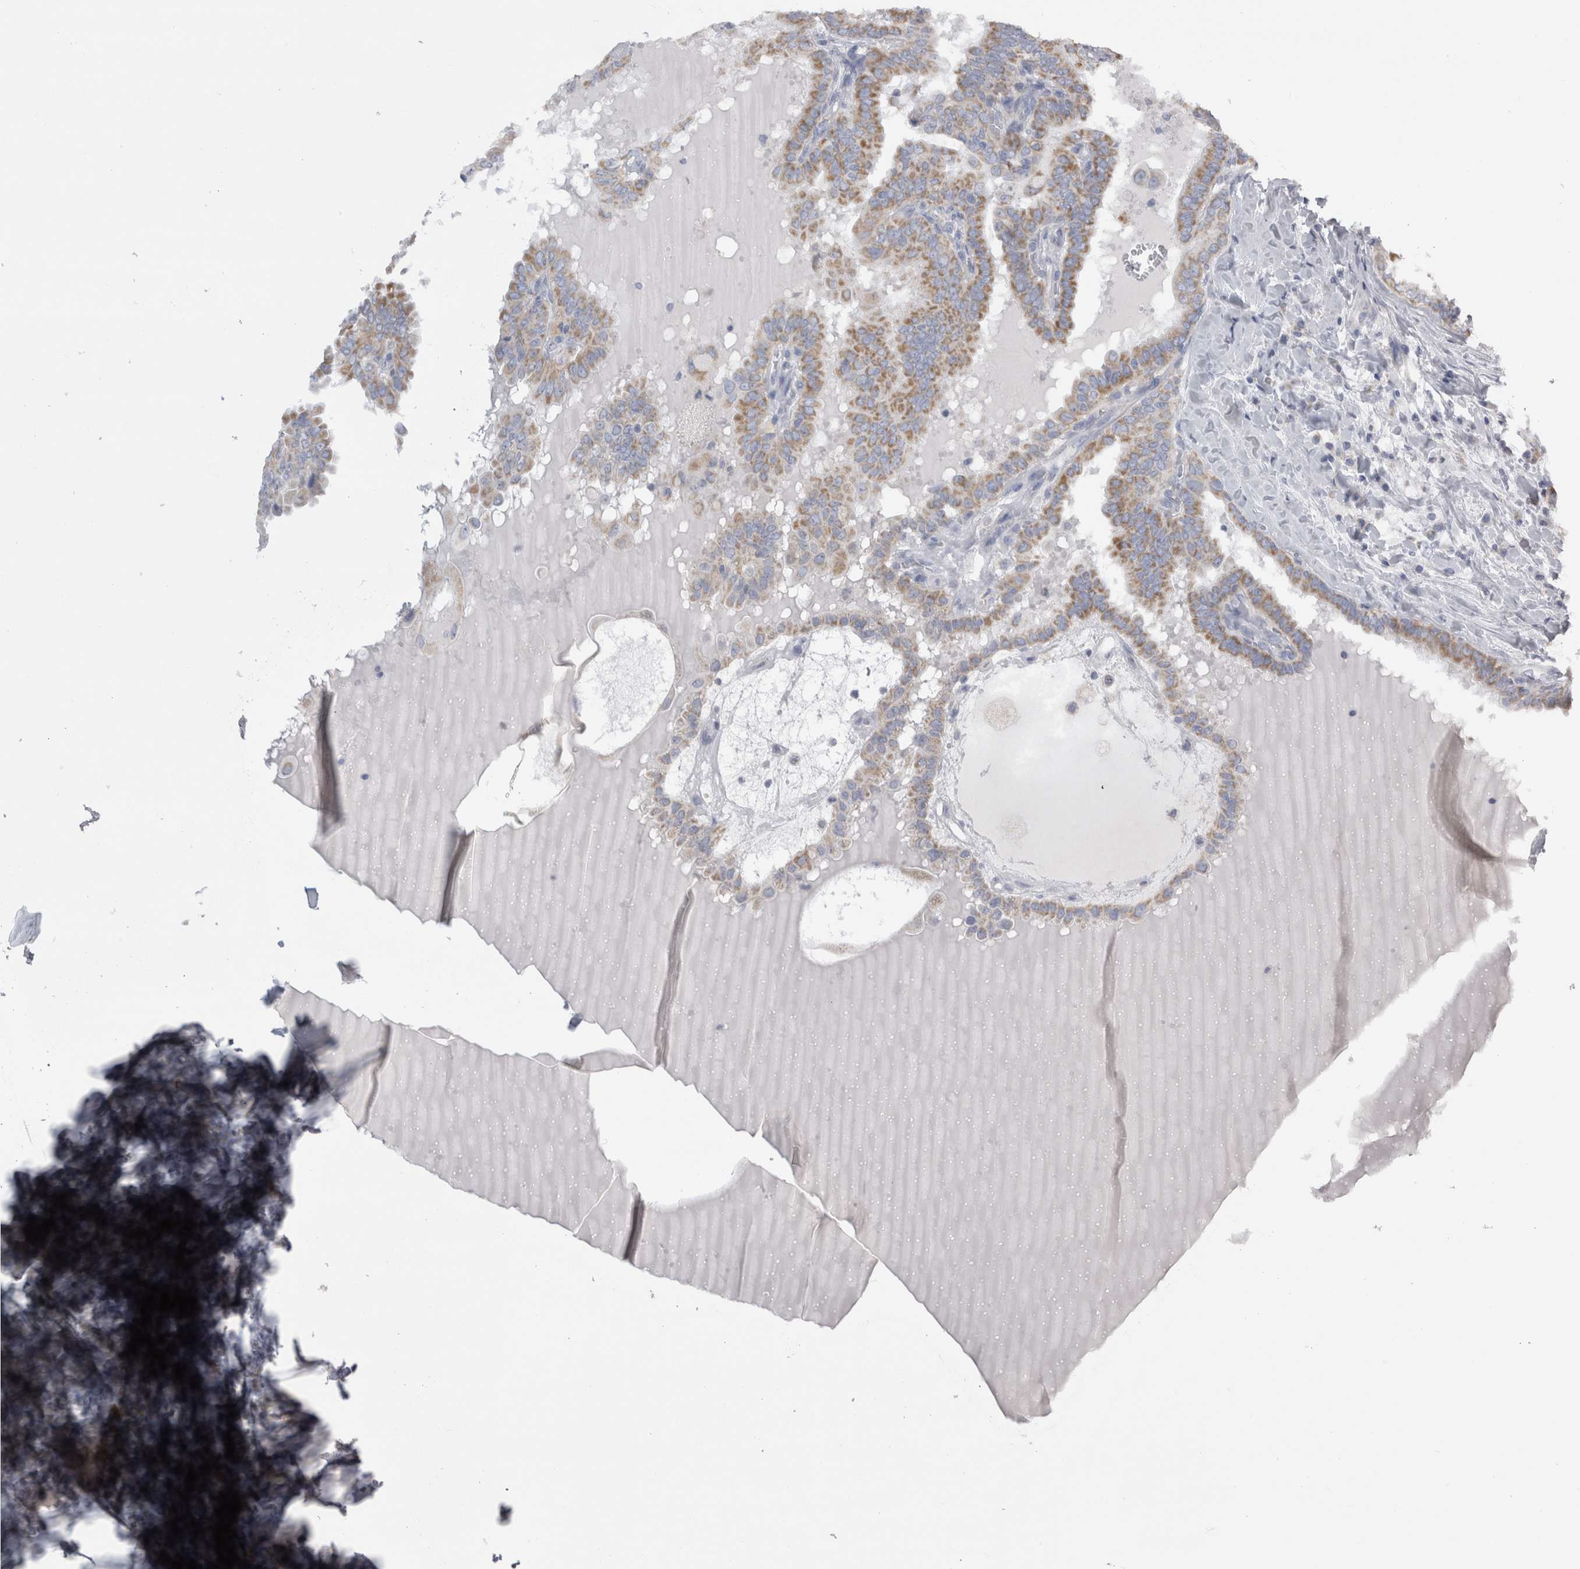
{"staining": {"intensity": "moderate", "quantity": ">75%", "location": "cytoplasmic/membranous"}, "tissue": "thyroid cancer", "cell_type": "Tumor cells", "image_type": "cancer", "snomed": [{"axis": "morphology", "description": "Papillary adenocarcinoma, NOS"}, {"axis": "topography", "description": "Thyroid gland"}], "caption": "Immunohistochemical staining of thyroid cancer displays medium levels of moderate cytoplasmic/membranous expression in approximately >75% of tumor cells.", "gene": "DHRS4", "patient": {"sex": "male", "age": 33}}